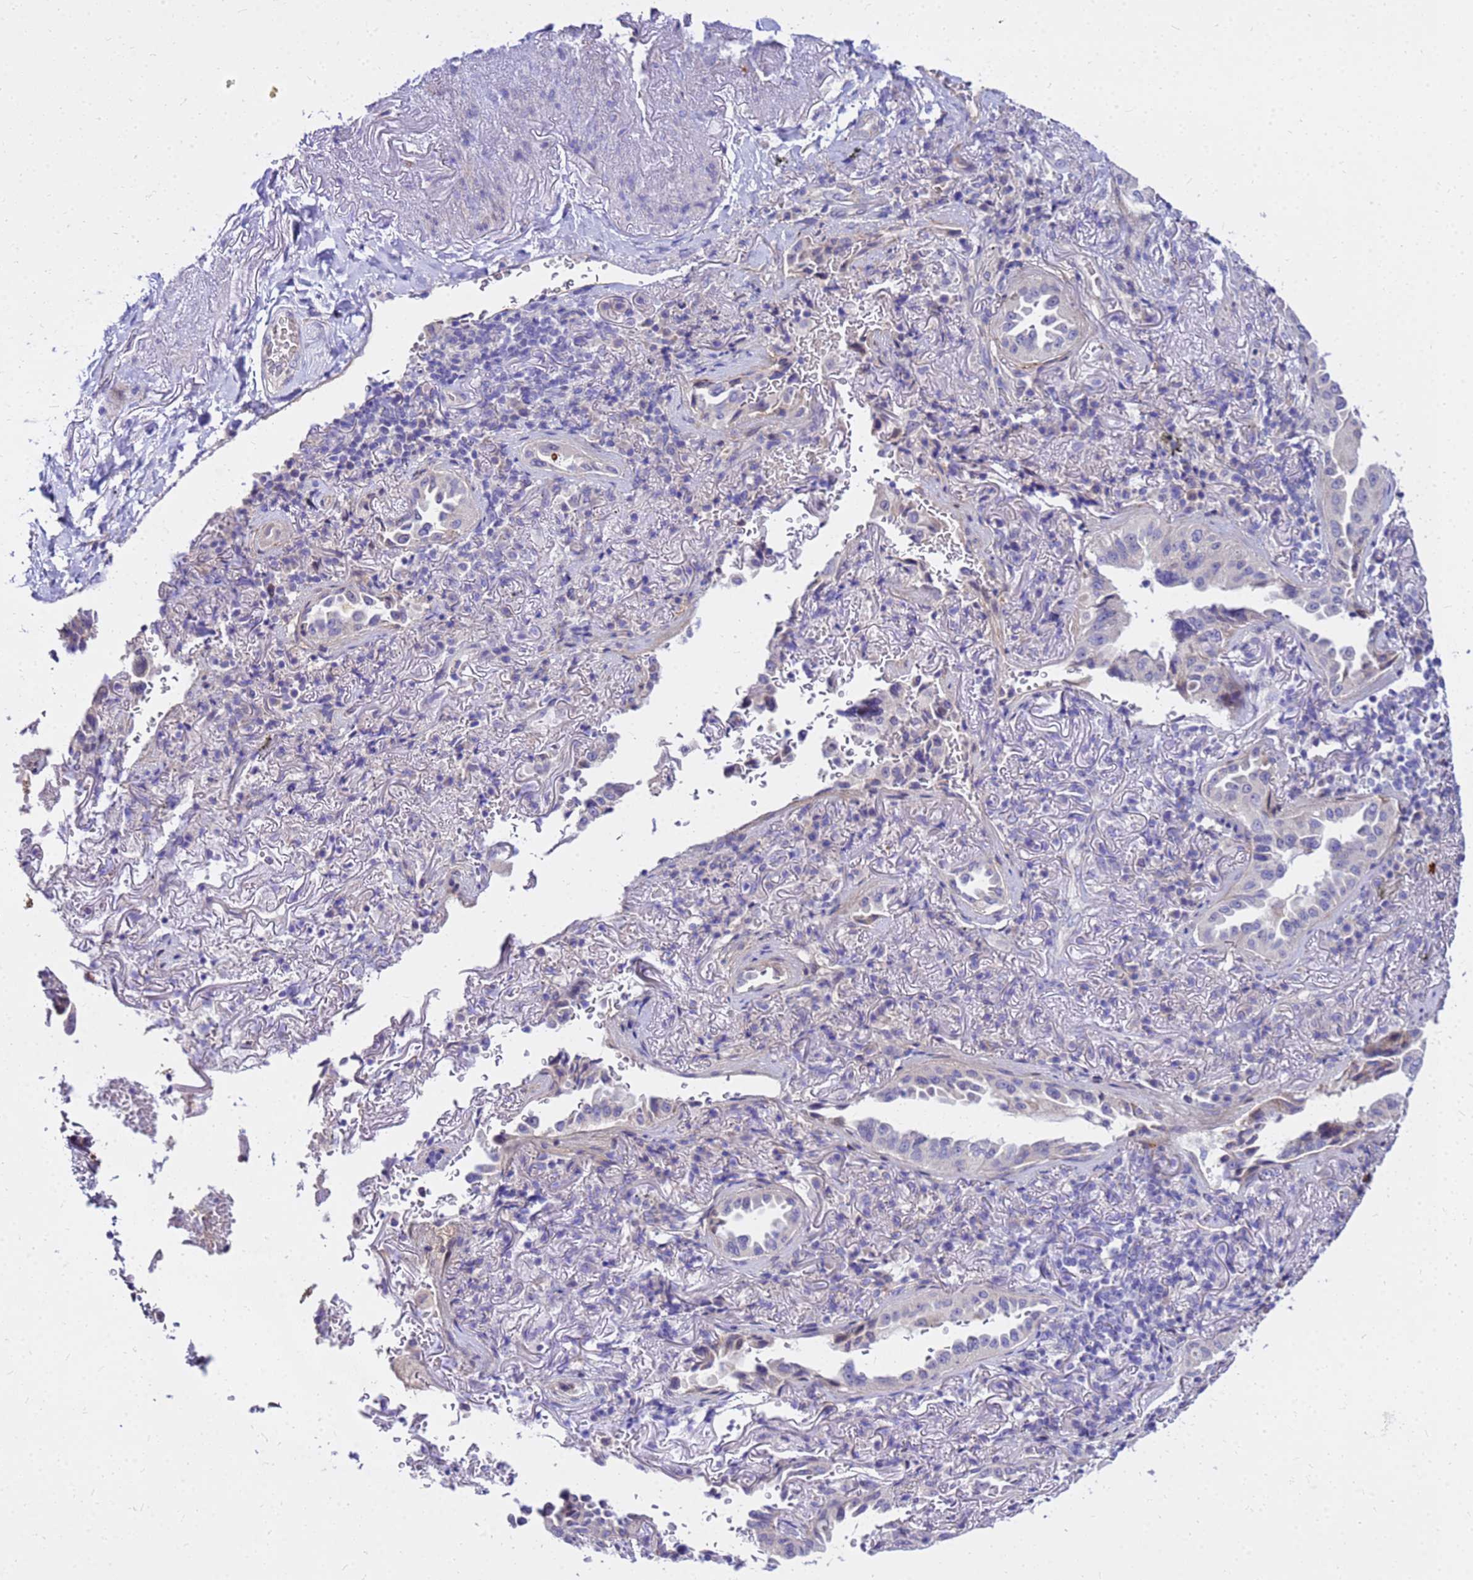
{"staining": {"intensity": "negative", "quantity": "none", "location": "none"}, "tissue": "lung cancer", "cell_type": "Tumor cells", "image_type": "cancer", "snomed": [{"axis": "morphology", "description": "Adenocarcinoma, NOS"}, {"axis": "topography", "description": "Lung"}], "caption": "High magnification brightfield microscopy of lung adenocarcinoma stained with DAB (brown) and counterstained with hematoxylin (blue): tumor cells show no significant staining.", "gene": "HERC5", "patient": {"sex": "female", "age": 69}}